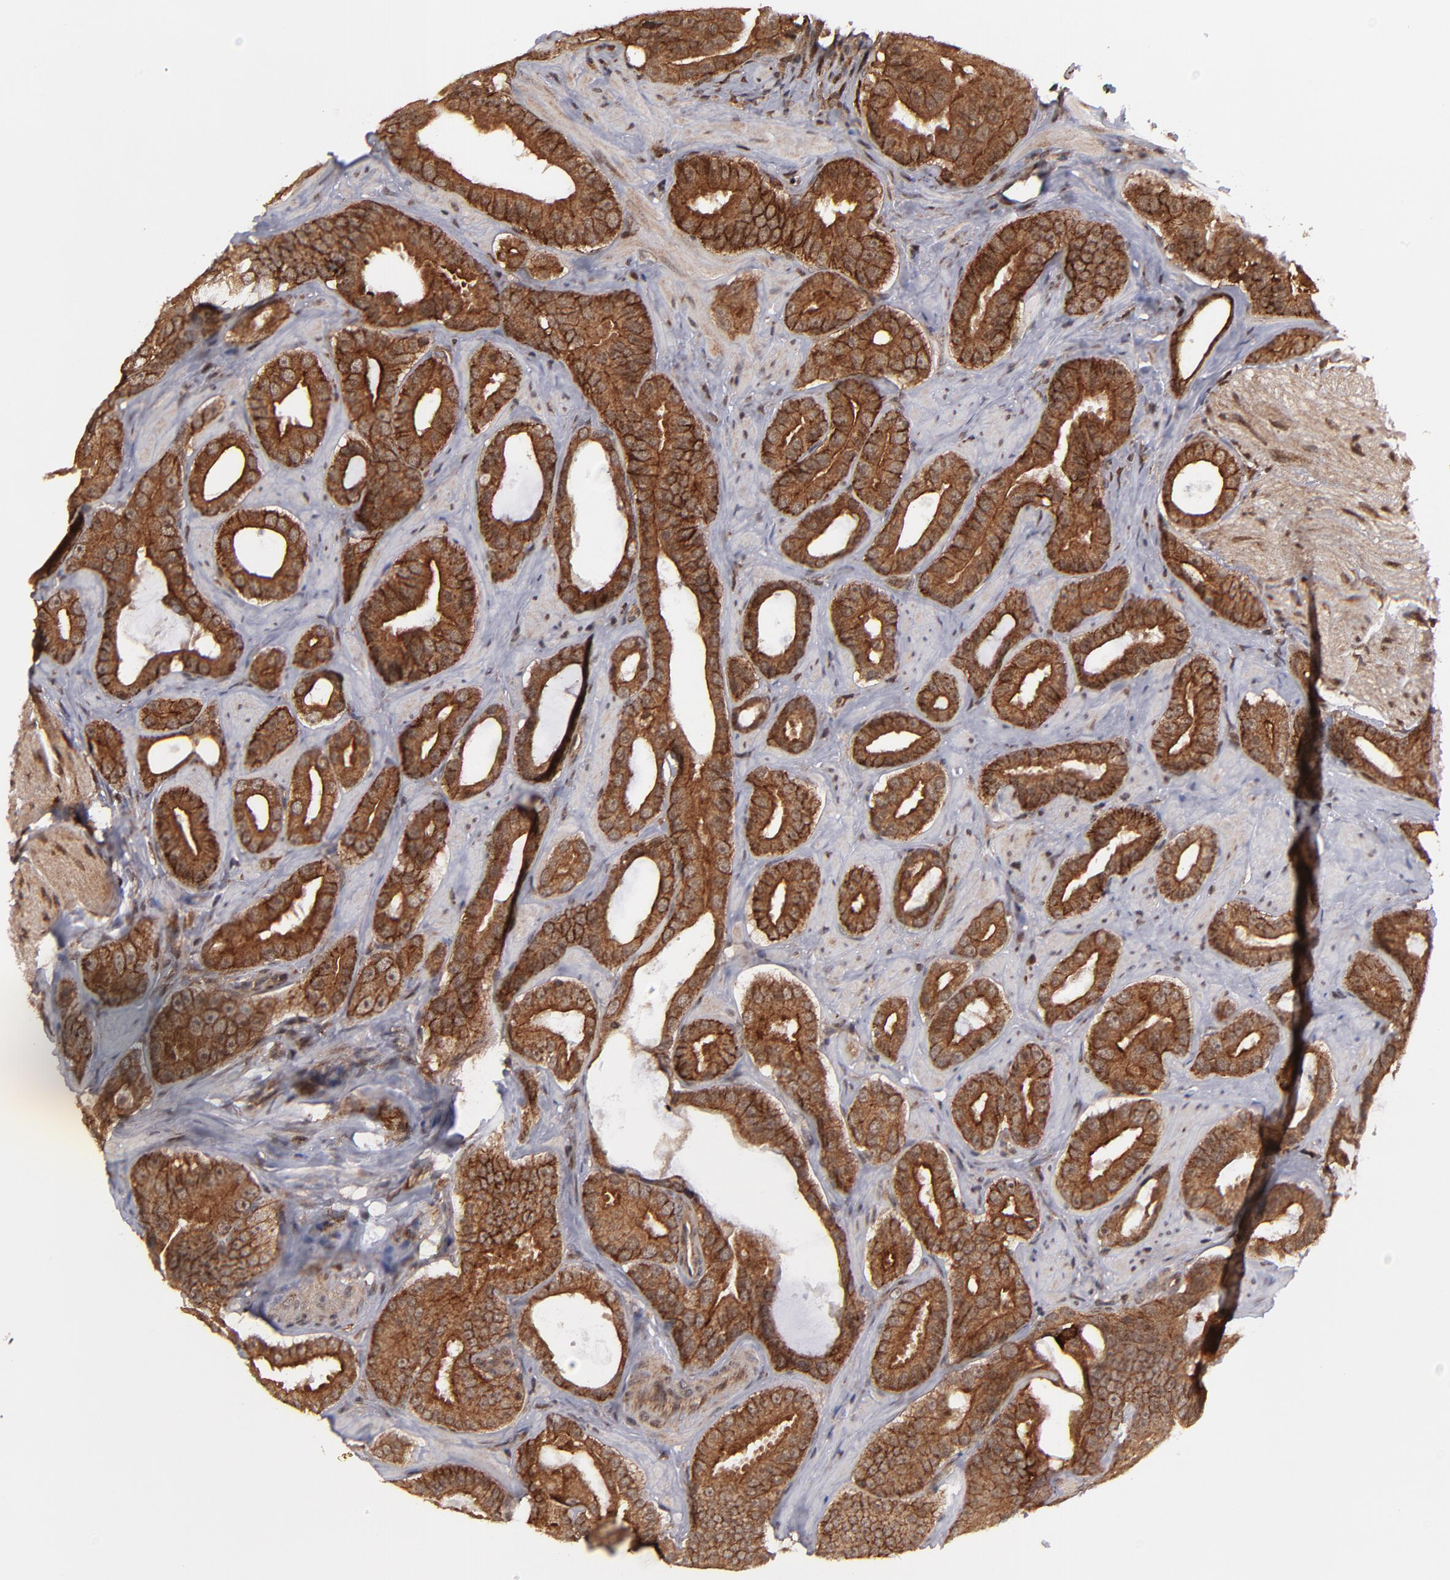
{"staining": {"intensity": "strong", "quantity": ">75%", "location": "cytoplasmic/membranous,nuclear"}, "tissue": "prostate cancer", "cell_type": "Tumor cells", "image_type": "cancer", "snomed": [{"axis": "morphology", "description": "Adenocarcinoma, Low grade"}, {"axis": "topography", "description": "Prostate"}], "caption": "DAB immunohistochemical staining of low-grade adenocarcinoma (prostate) shows strong cytoplasmic/membranous and nuclear protein staining in approximately >75% of tumor cells.", "gene": "RGS6", "patient": {"sex": "male", "age": 59}}